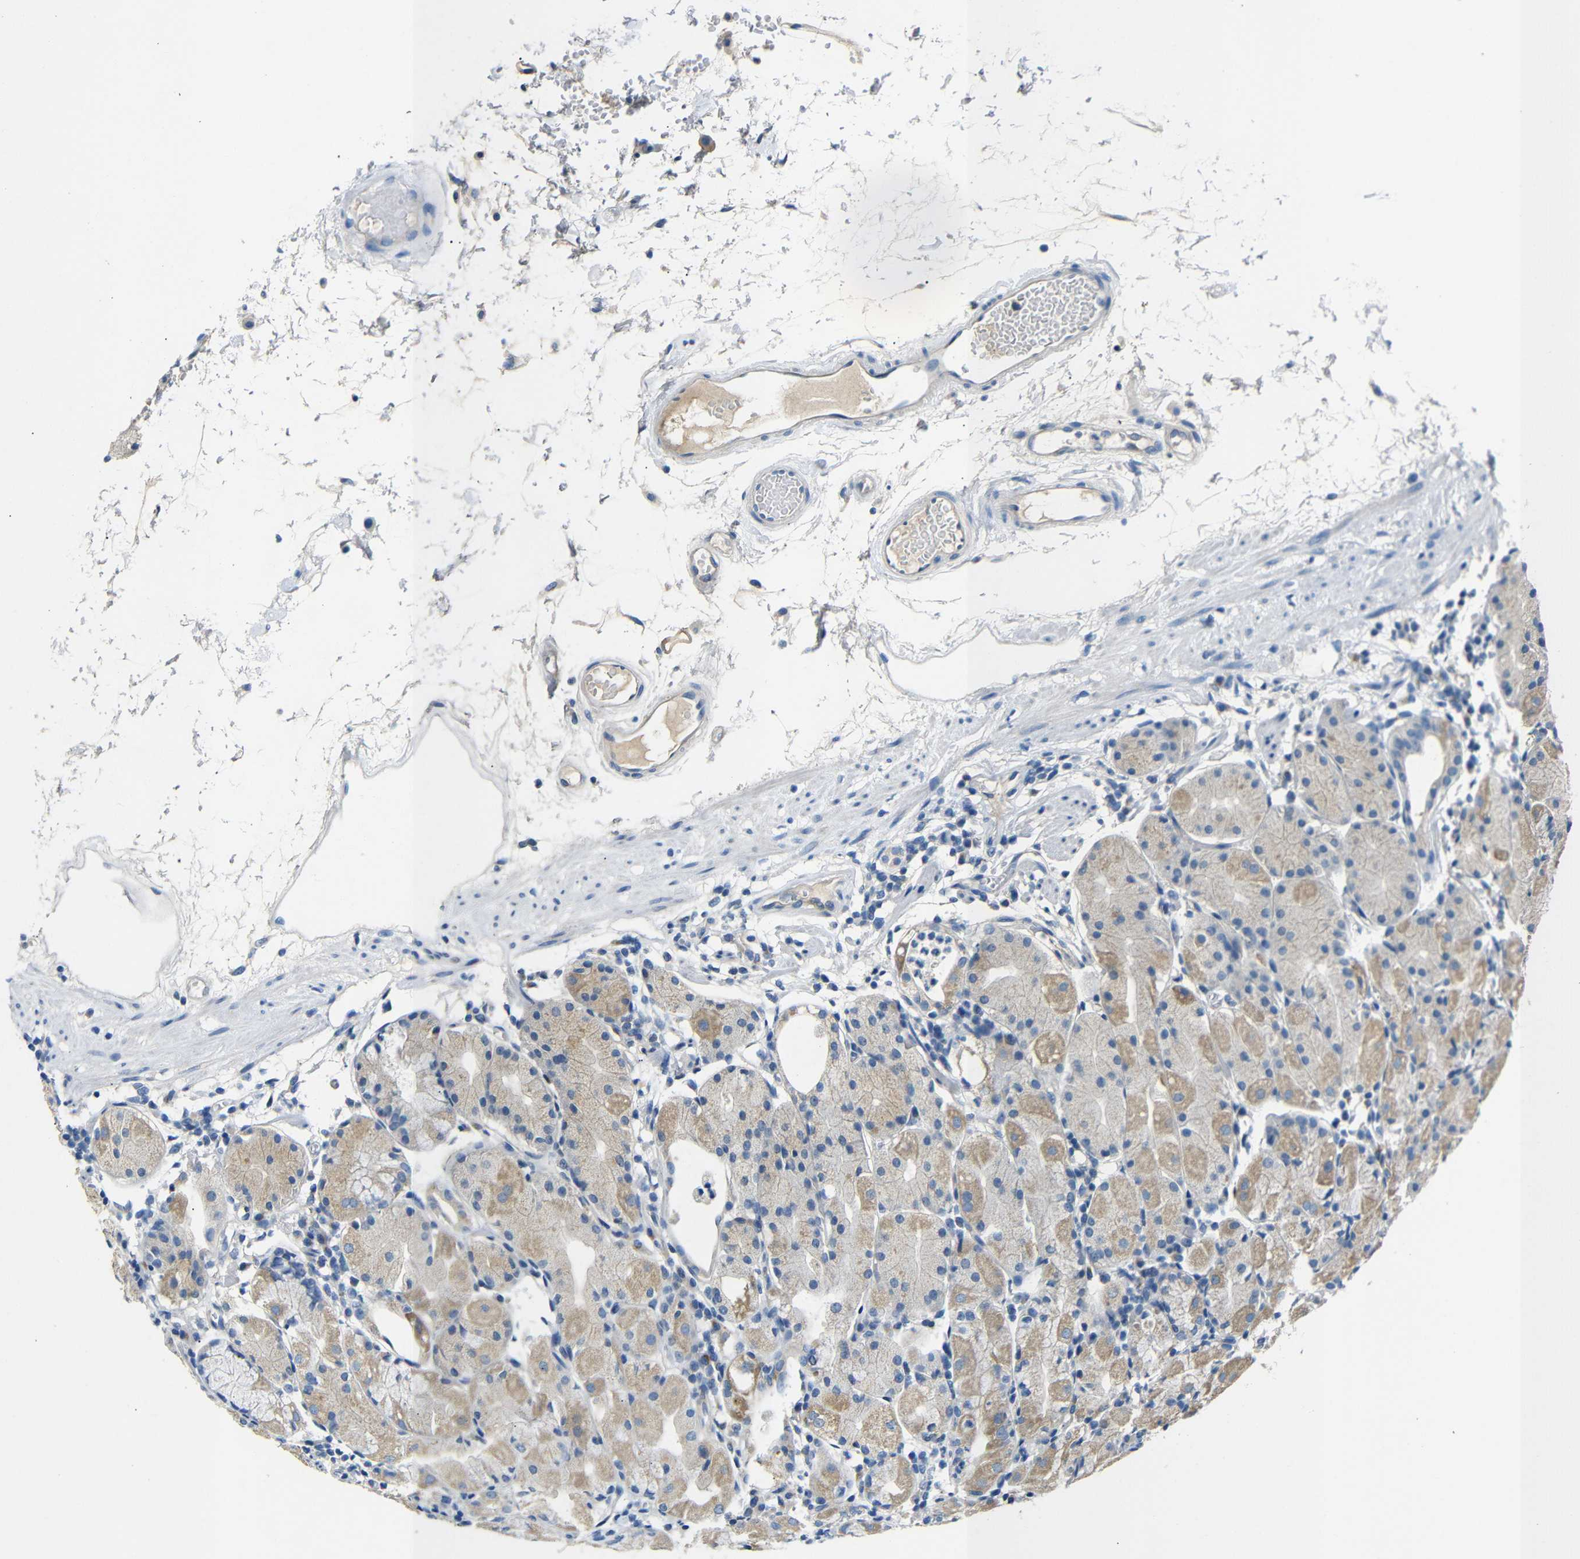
{"staining": {"intensity": "moderate", "quantity": "25%-75%", "location": "cytoplasmic/membranous"}, "tissue": "stomach", "cell_type": "Glandular cells", "image_type": "normal", "snomed": [{"axis": "morphology", "description": "Normal tissue, NOS"}, {"axis": "topography", "description": "Stomach"}, {"axis": "topography", "description": "Stomach, lower"}], "caption": "DAB immunohistochemical staining of normal human stomach shows moderate cytoplasmic/membranous protein expression in about 25%-75% of glandular cells.", "gene": "DCP1A", "patient": {"sex": "female", "age": 75}}